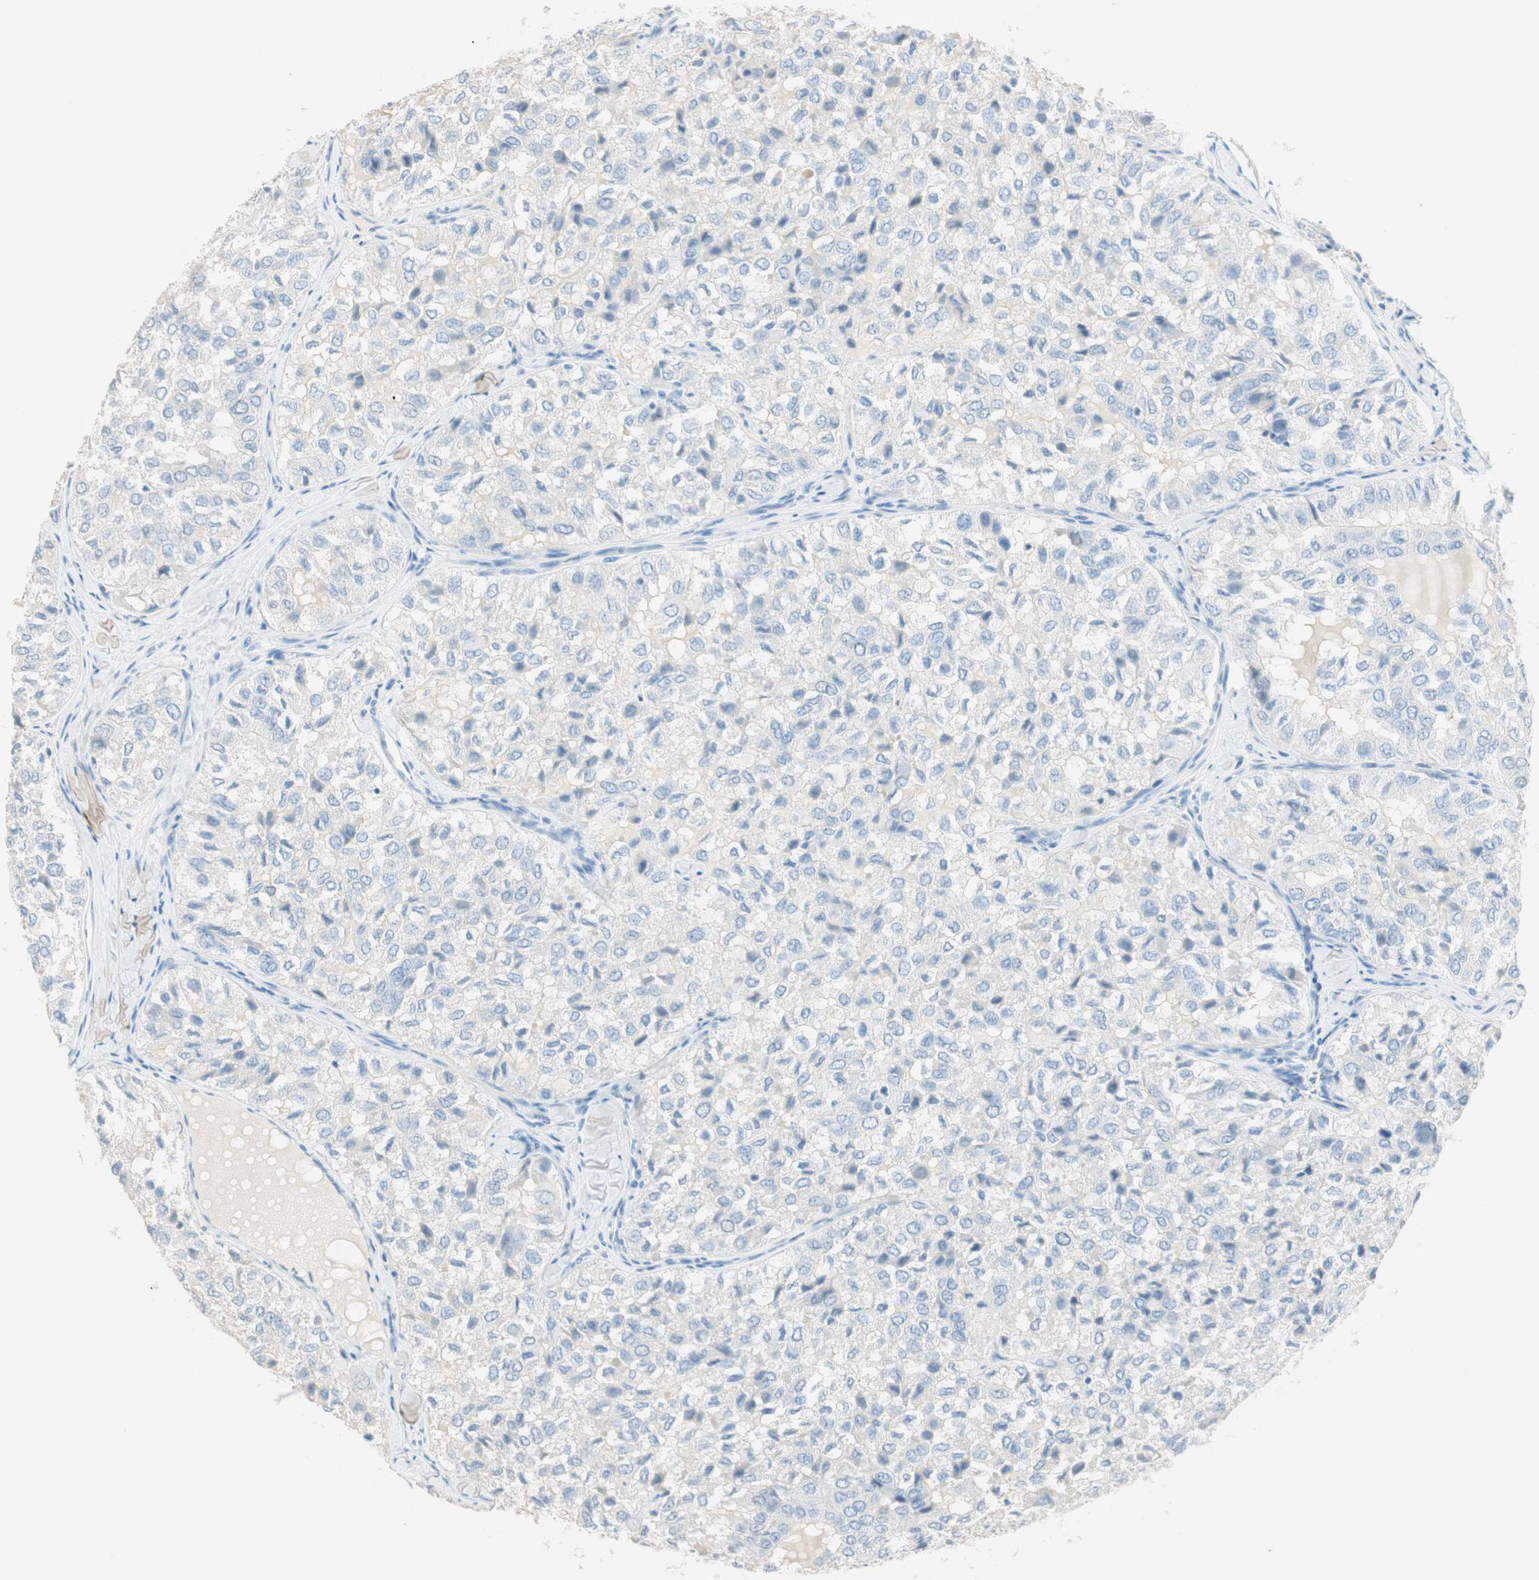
{"staining": {"intensity": "negative", "quantity": "none", "location": "none"}, "tissue": "thyroid cancer", "cell_type": "Tumor cells", "image_type": "cancer", "snomed": [{"axis": "morphology", "description": "Follicular adenoma carcinoma, NOS"}, {"axis": "topography", "description": "Thyroid gland"}], "caption": "High power microscopy photomicrograph of an IHC micrograph of thyroid cancer, revealing no significant expression in tumor cells.", "gene": "HPGD", "patient": {"sex": "male", "age": 75}}